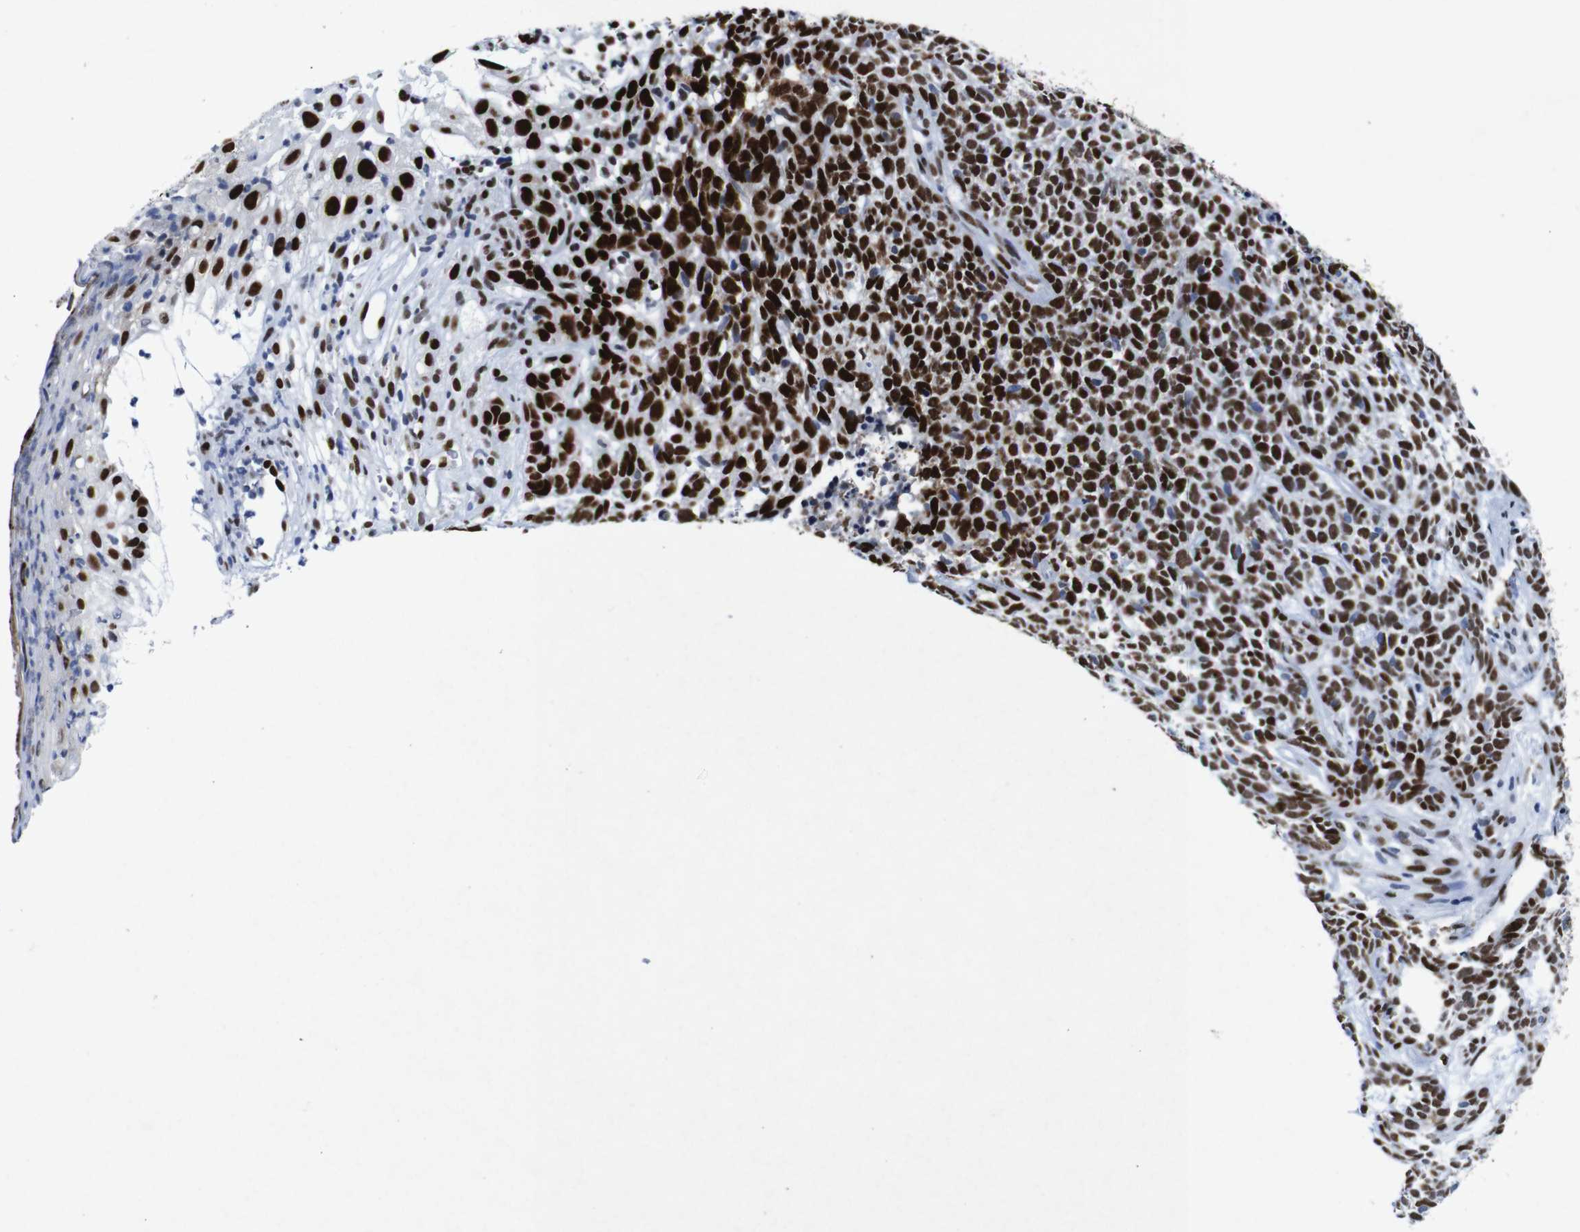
{"staining": {"intensity": "strong", "quantity": ">75%", "location": "nuclear"}, "tissue": "skin cancer", "cell_type": "Tumor cells", "image_type": "cancer", "snomed": [{"axis": "morphology", "description": "Basal cell carcinoma"}, {"axis": "topography", "description": "Skin"}], "caption": "This is a micrograph of immunohistochemistry (IHC) staining of basal cell carcinoma (skin), which shows strong staining in the nuclear of tumor cells.", "gene": "FOSL2", "patient": {"sex": "female", "age": 84}}